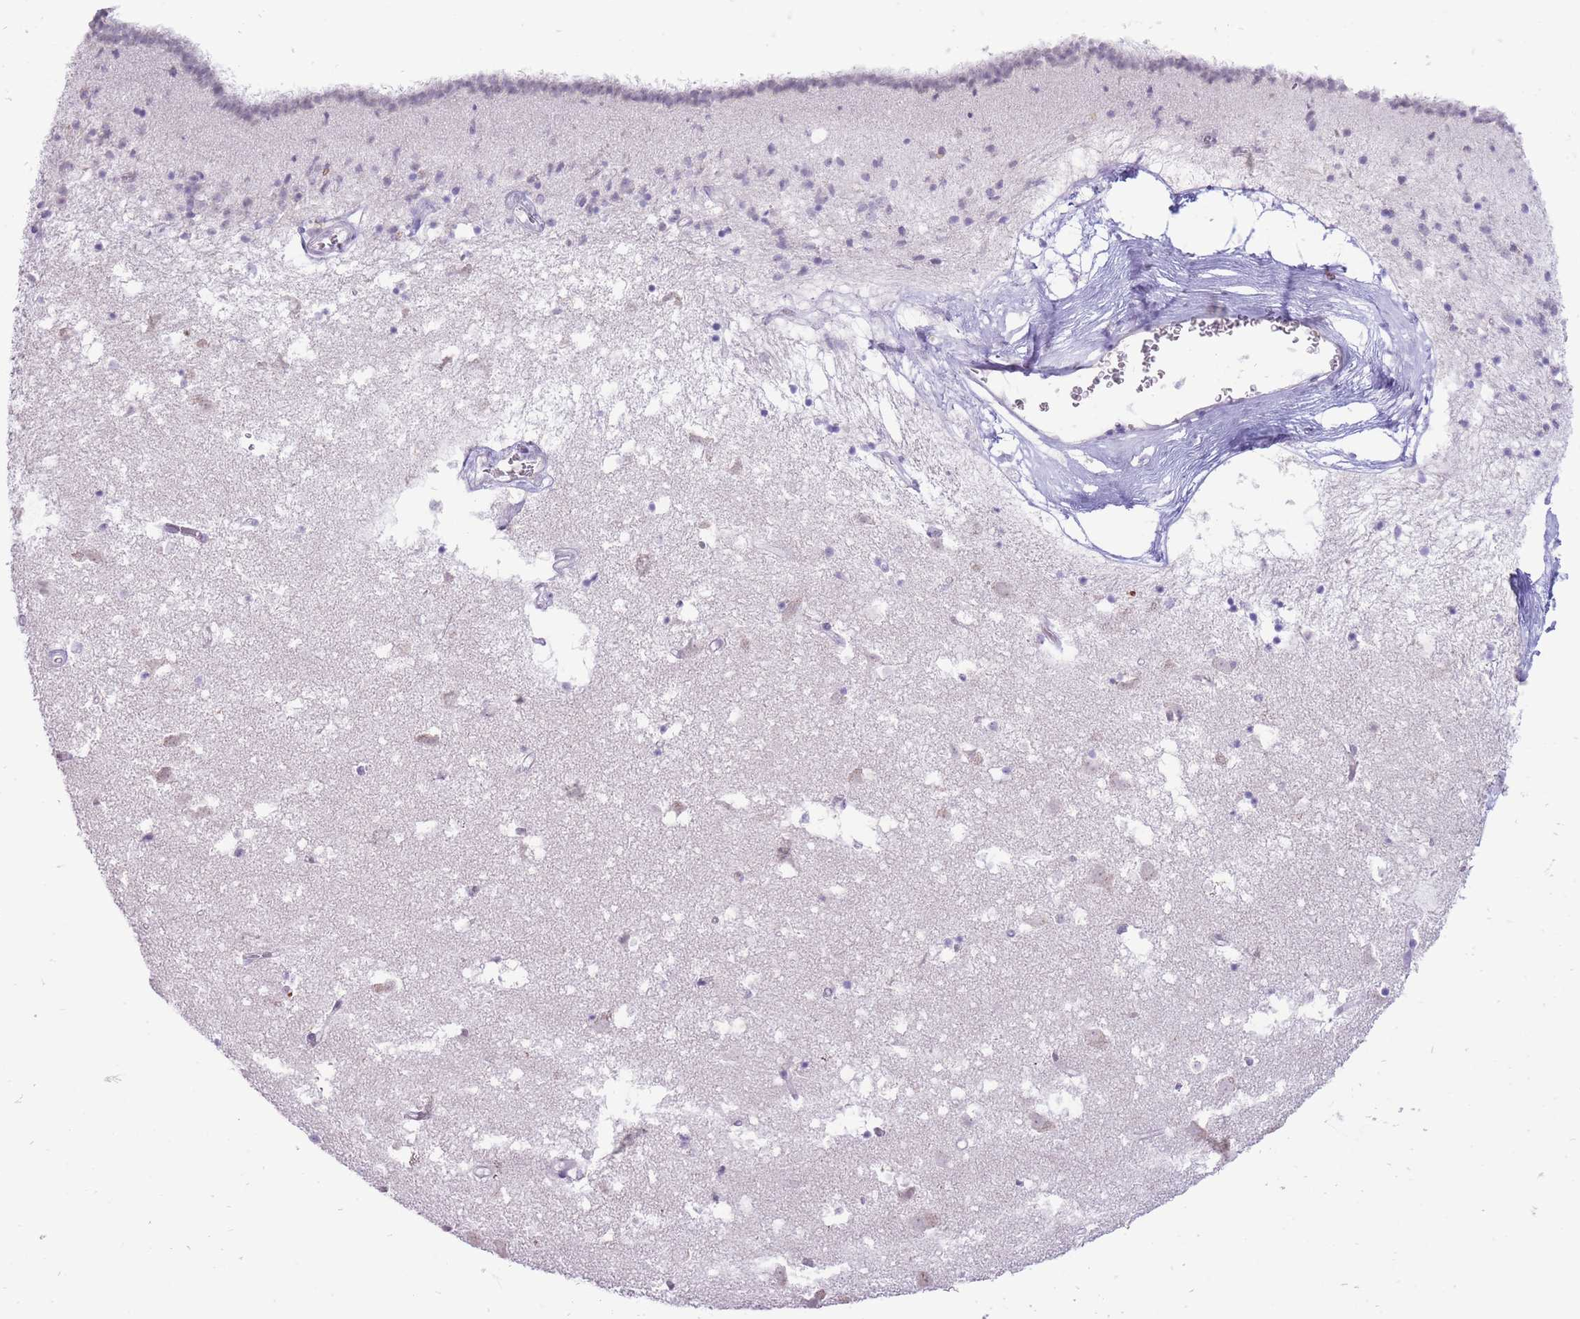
{"staining": {"intensity": "negative", "quantity": "none", "location": "none"}, "tissue": "caudate", "cell_type": "Glial cells", "image_type": "normal", "snomed": [{"axis": "morphology", "description": "Normal tissue, NOS"}, {"axis": "topography", "description": "Lateral ventricle wall"}], "caption": "Glial cells are negative for brown protein staining in benign caudate.", "gene": "ERICH4", "patient": {"sex": "male", "age": 58}}